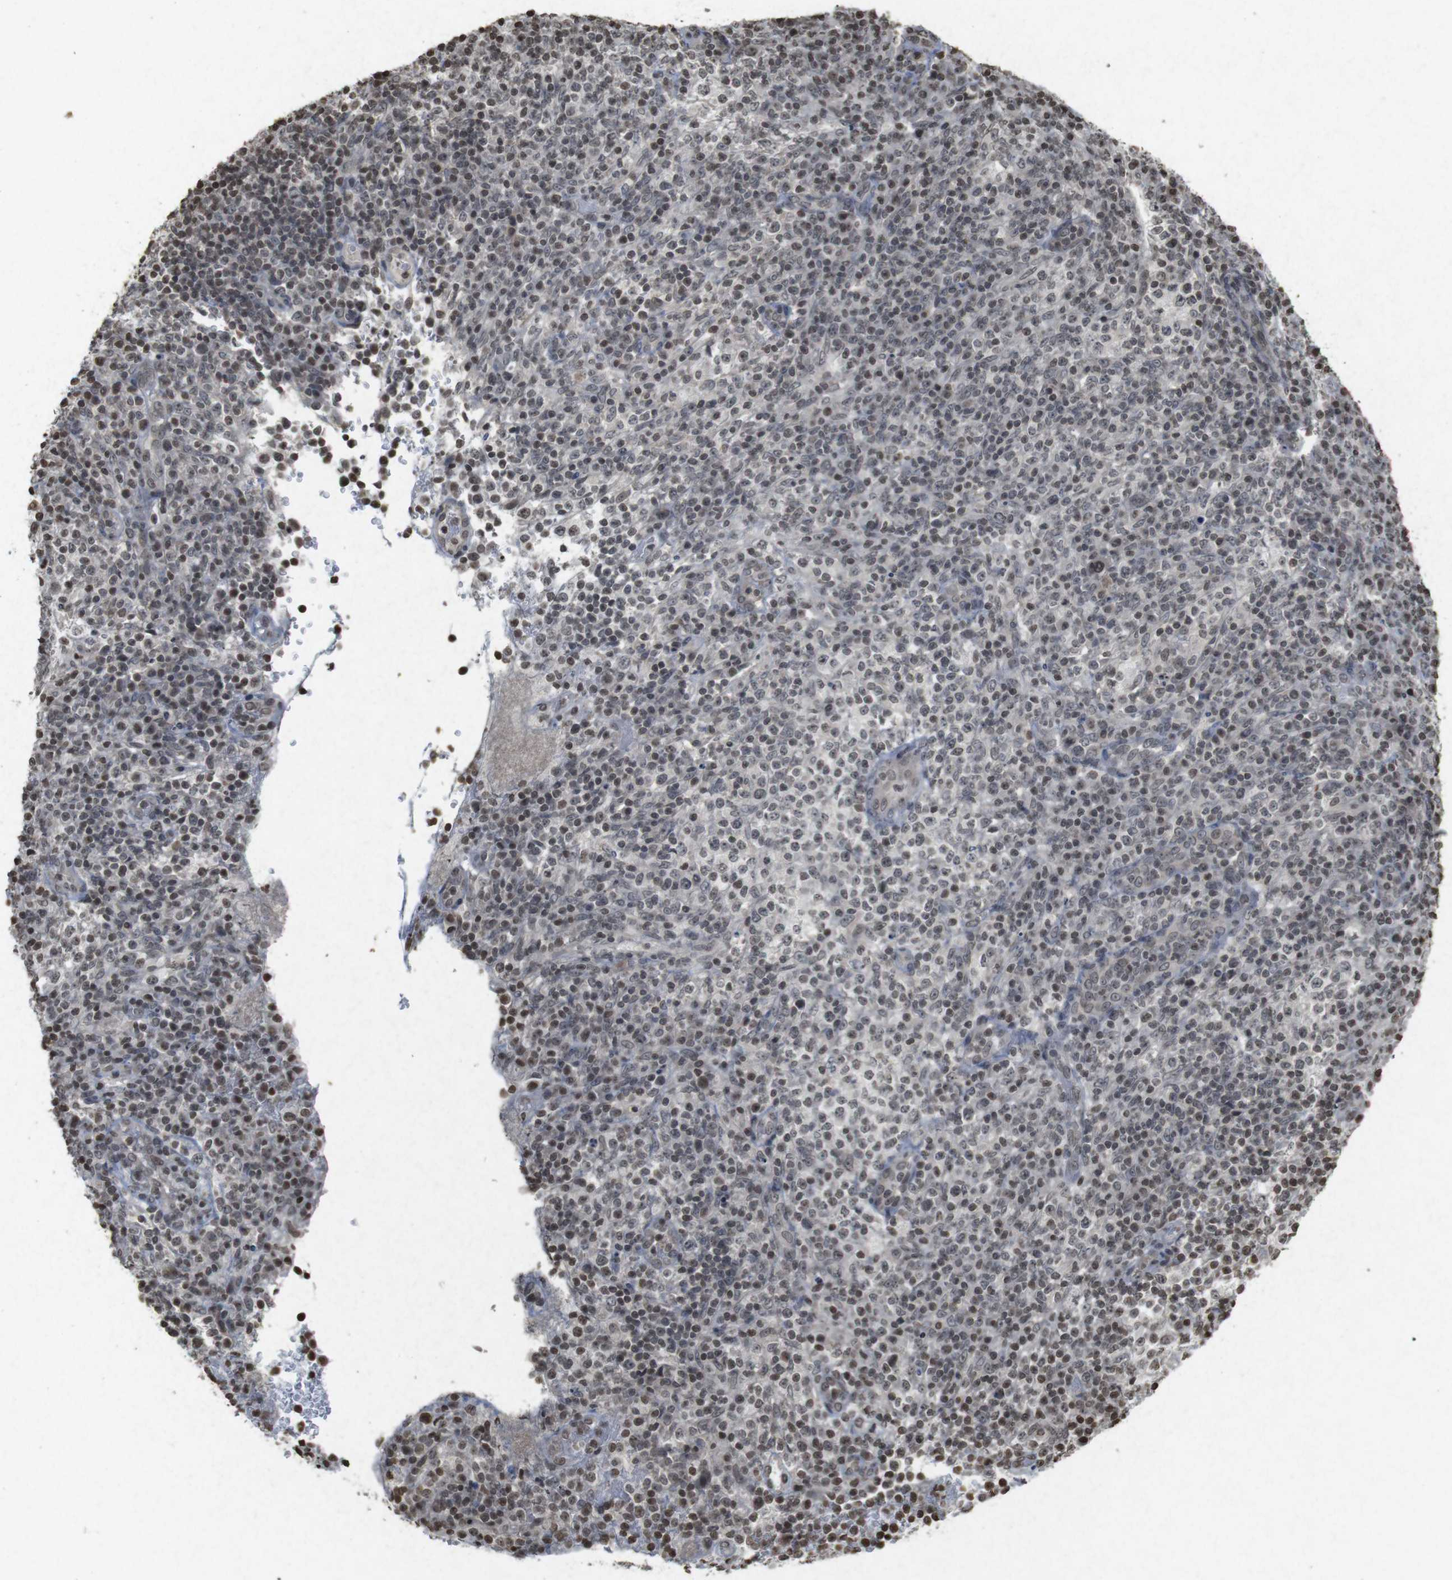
{"staining": {"intensity": "moderate", "quantity": "<25%", "location": "nuclear"}, "tissue": "lymphoma", "cell_type": "Tumor cells", "image_type": "cancer", "snomed": [{"axis": "morphology", "description": "Malignant lymphoma, non-Hodgkin's type, High grade"}, {"axis": "topography", "description": "Lymph node"}], "caption": "The image shows staining of high-grade malignant lymphoma, non-Hodgkin's type, revealing moderate nuclear protein staining (brown color) within tumor cells. (IHC, brightfield microscopy, high magnification).", "gene": "FOXA3", "patient": {"sex": "female", "age": 76}}